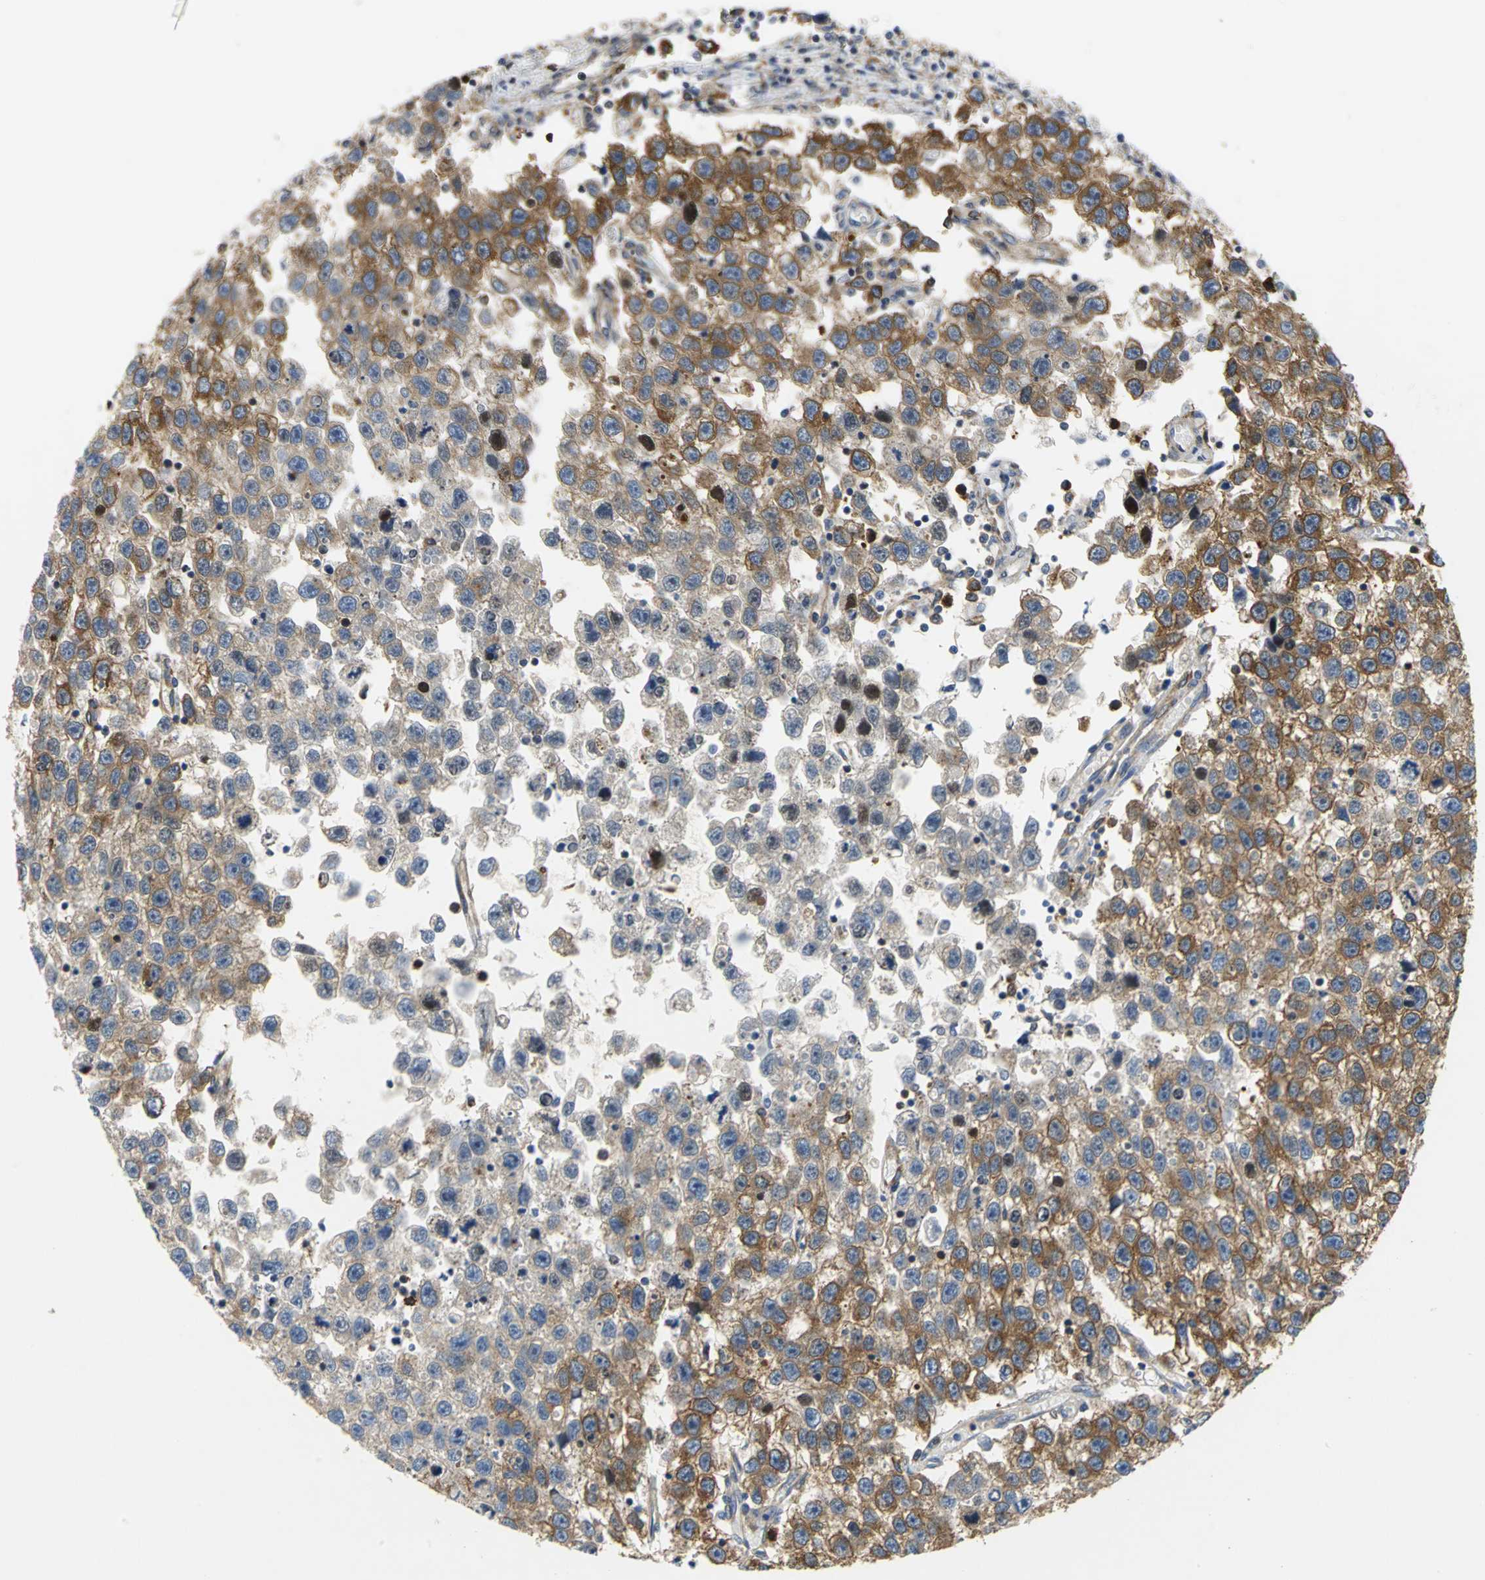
{"staining": {"intensity": "moderate", "quantity": ">75%", "location": "cytoplasmic/membranous"}, "tissue": "testis cancer", "cell_type": "Tumor cells", "image_type": "cancer", "snomed": [{"axis": "morphology", "description": "Seminoma, NOS"}, {"axis": "topography", "description": "Testis"}], "caption": "Testis cancer (seminoma) stained with a brown dye shows moderate cytoplasmic/membranous positive expression in approximately >75% of tumor cells.", "gene": "YBX1", "patient": {"sex": "male", "age": 33}}